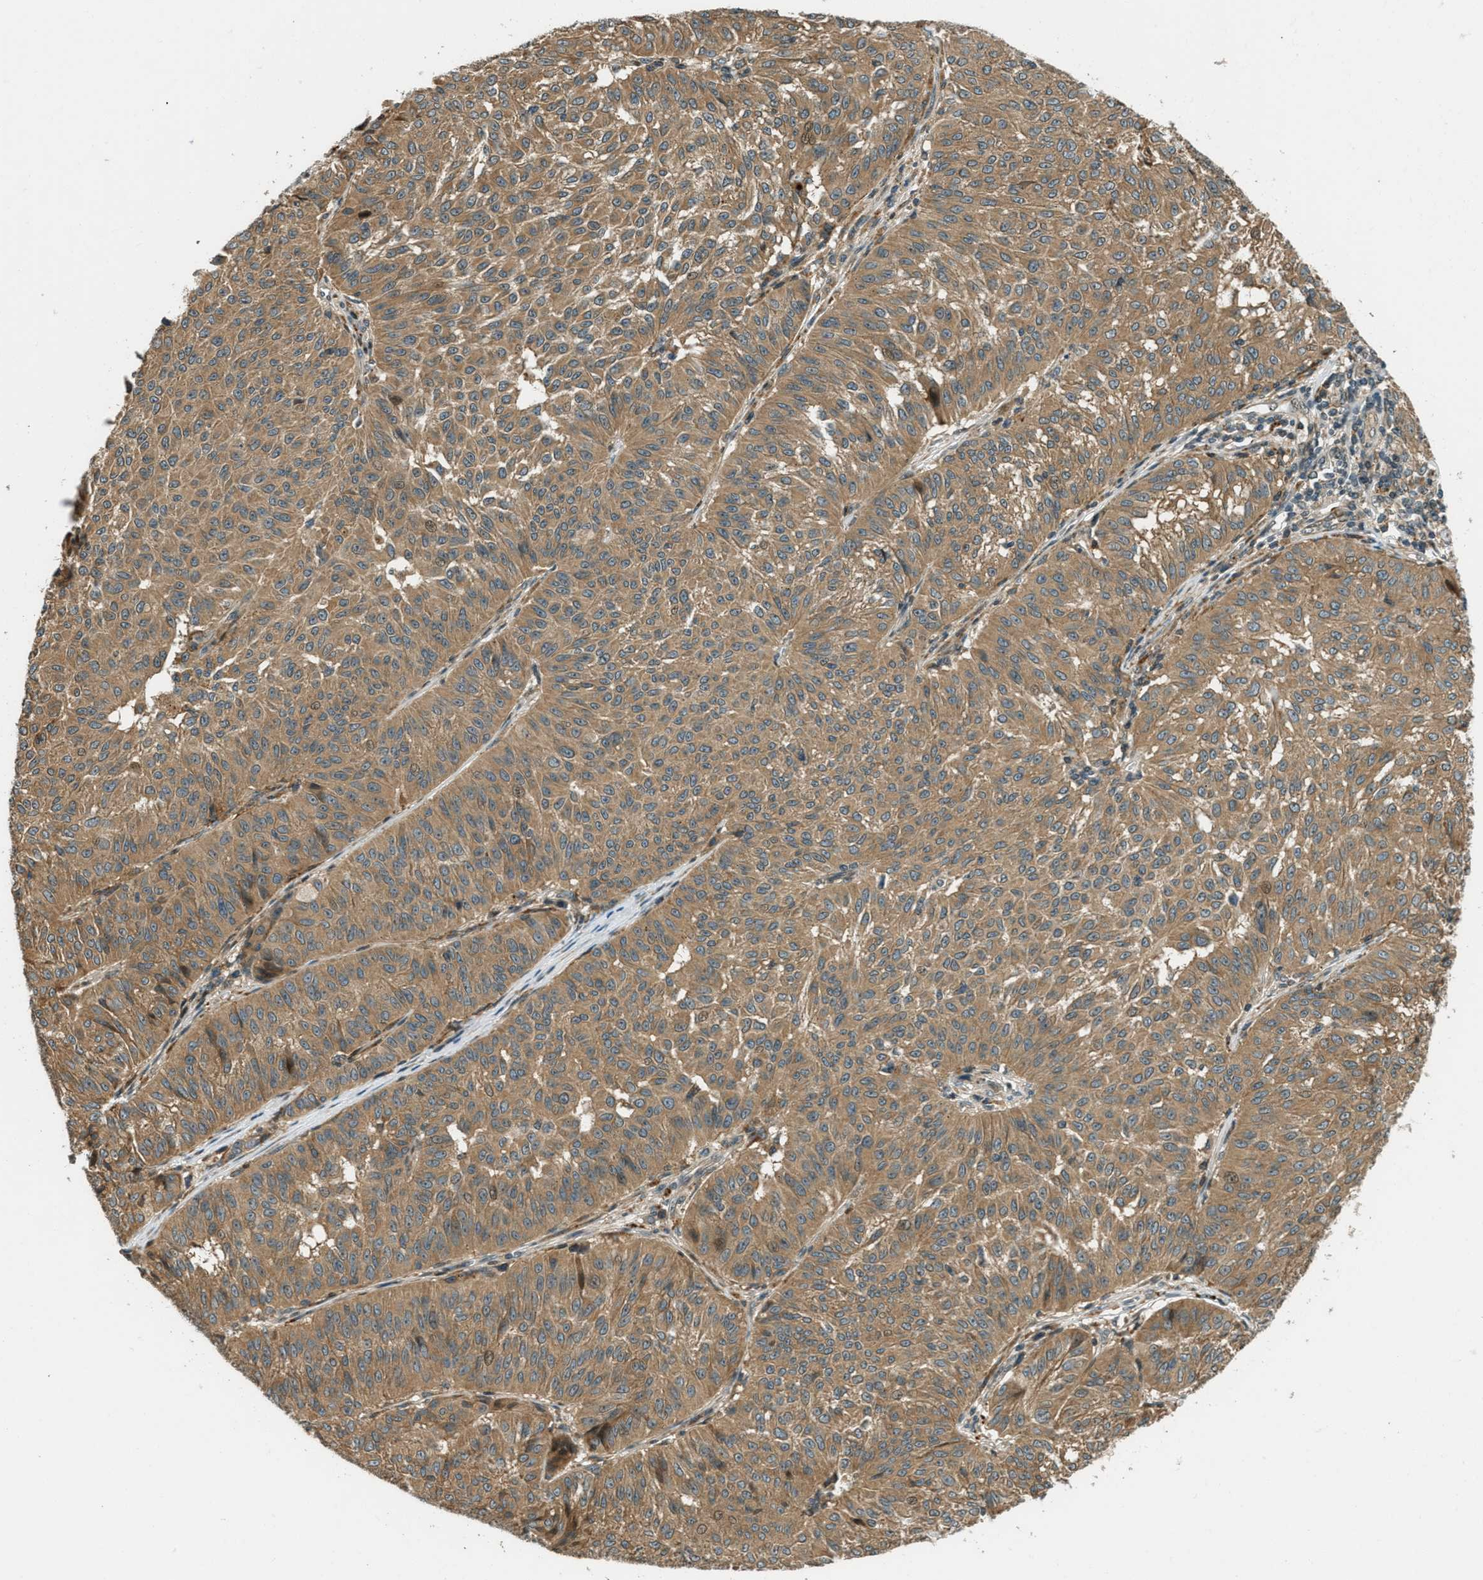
{"staining": {"intensity": "moderate", "quantity": ">75%", "location": "cytoplasmic/membranous"}, "tissue": "melanoma", "cell_type": "Tumor cells", "image_type": "cancer", "snomed": [{"axis": "morphology", "description": "Malignant melanoma, NOS"}, {"axis": "topography", "description": "Skin"}], "caption": "Immunohistochemical staining of malignant melanoma exhibits medium levels of moderate cytoplasmic/membranous protein staining in about >75% of tumor cells.", "gene": "PTPN23", "patient": {"sex": "female", "age": 72}}